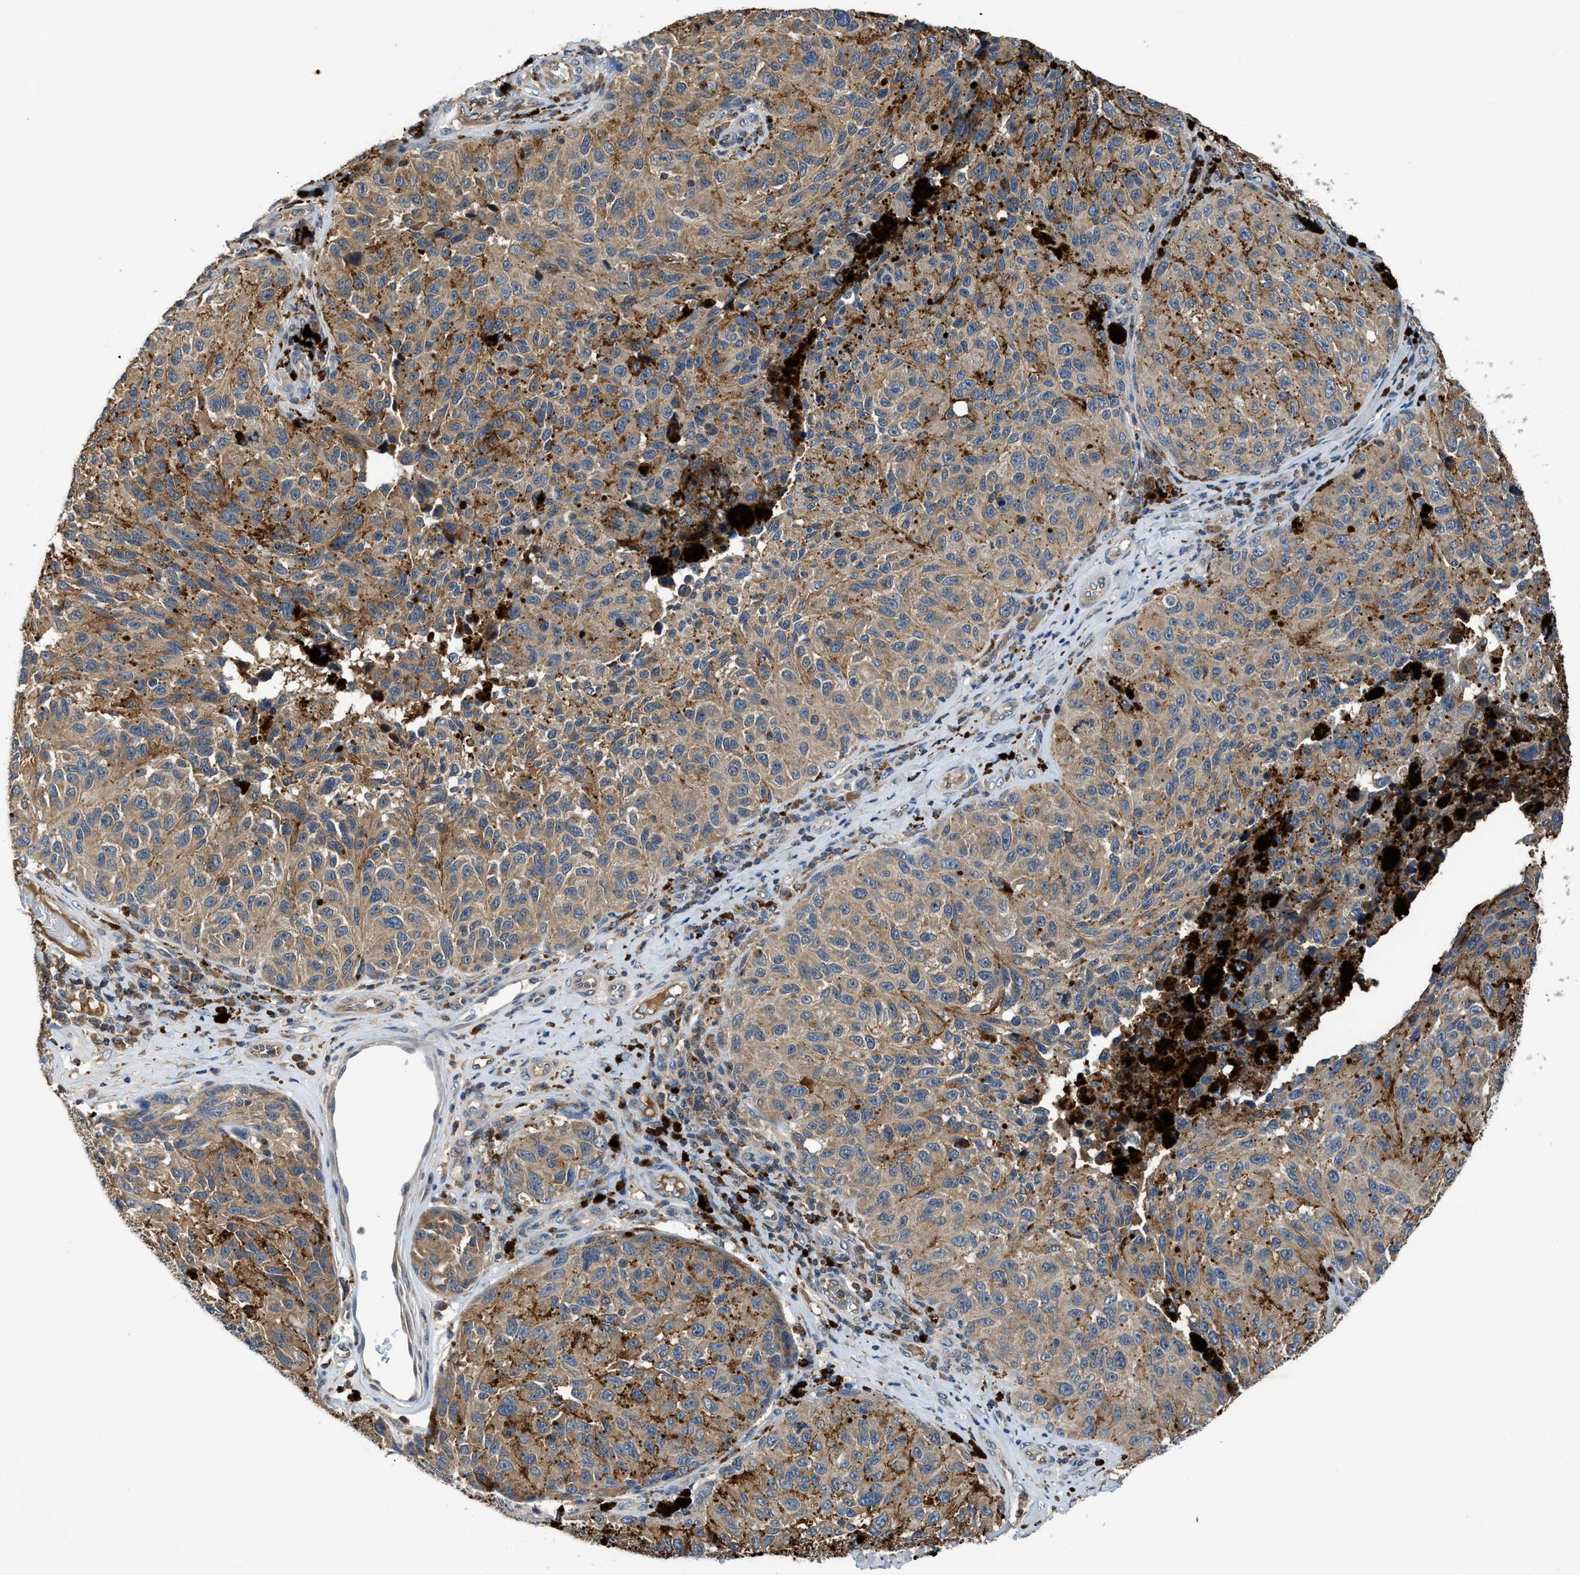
{"staining": {"intensity": "moderate", "quantity": ">75%", "location": "cytoplasmic/membranous"}, "tissue": "melanoma", "cell_type": "Tumor cells", "image_type": "cancer", "snomed": [{"axis": "morphology", "description": "Malignant melanoma, NOS"}, {"axis": "topography", "description": "Skin"}], "caption": "This image reveals immunohistochemistry (IHC) staining of melanoma, with medium moderate cytoplasmic/membranous positivity in approximately >75% of tumor cells.", "gene": "PAFAH2", "patient": {"sex": "female", "age": 73}}